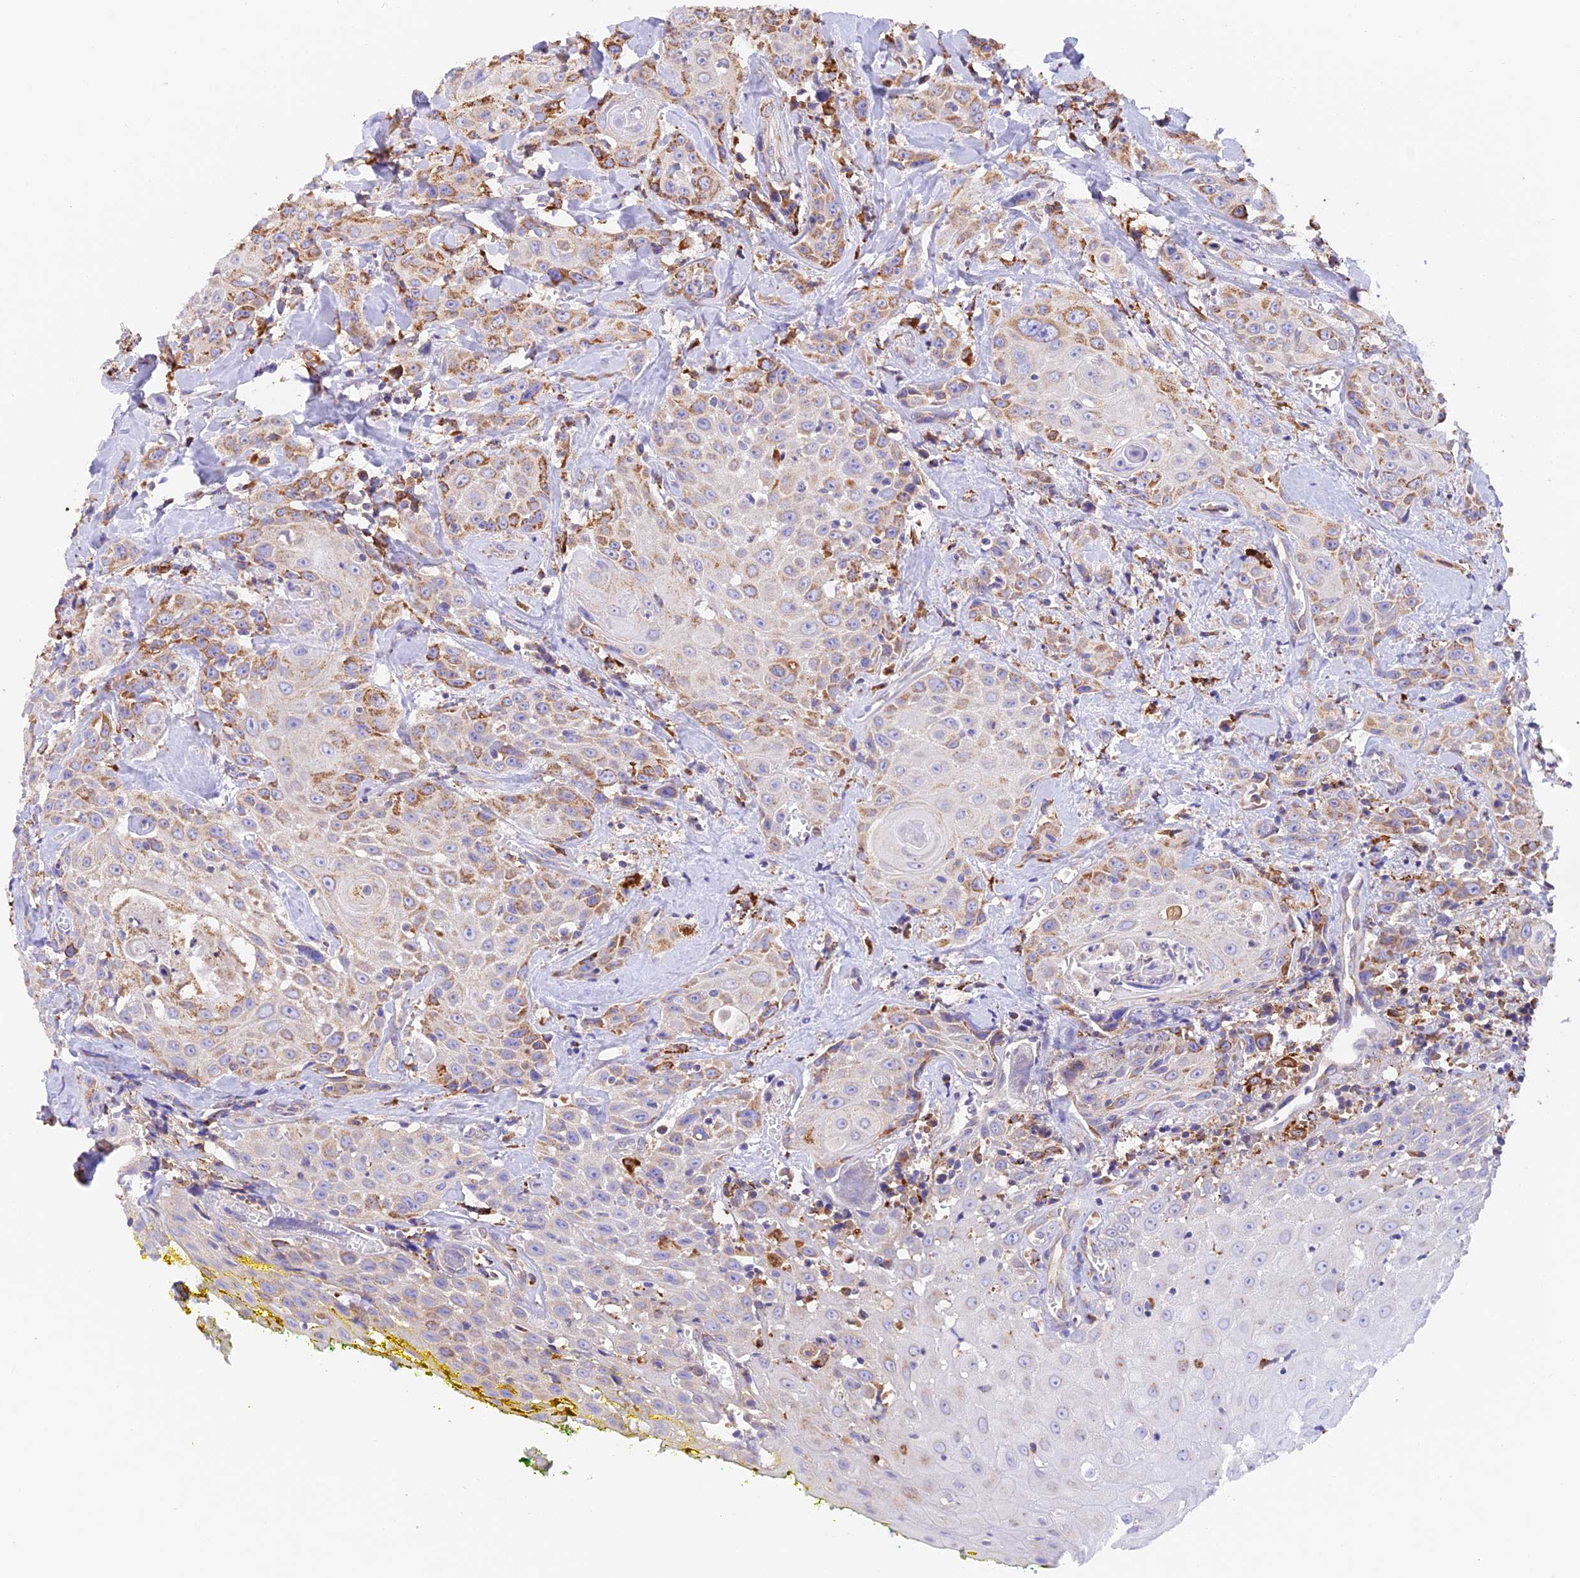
{"staining": {"intensity": "moderate", "quantity": "25%-75%", "location": "cytoplasmic/membranous"}, "tissue": "head and neck cancer", "cell_type": "Tumor cells", "image_type": "cancer", "snomed": [{"axis": "morphology", "description": "Squamous cell carcinoma, NOS"}, {"axis": "topography", "description": "Oral tissue"}, {"axis": "topography", "description": "Head-Neck"}], "caption": "Human head and neck cancer stained with a brown dye demonstrates moderate cytoplasmic/membranous positive positivity in about 25%-75% of tumor cells.", "gene": "VKORC1", "patient": {"sex": "female", "age": 82}}